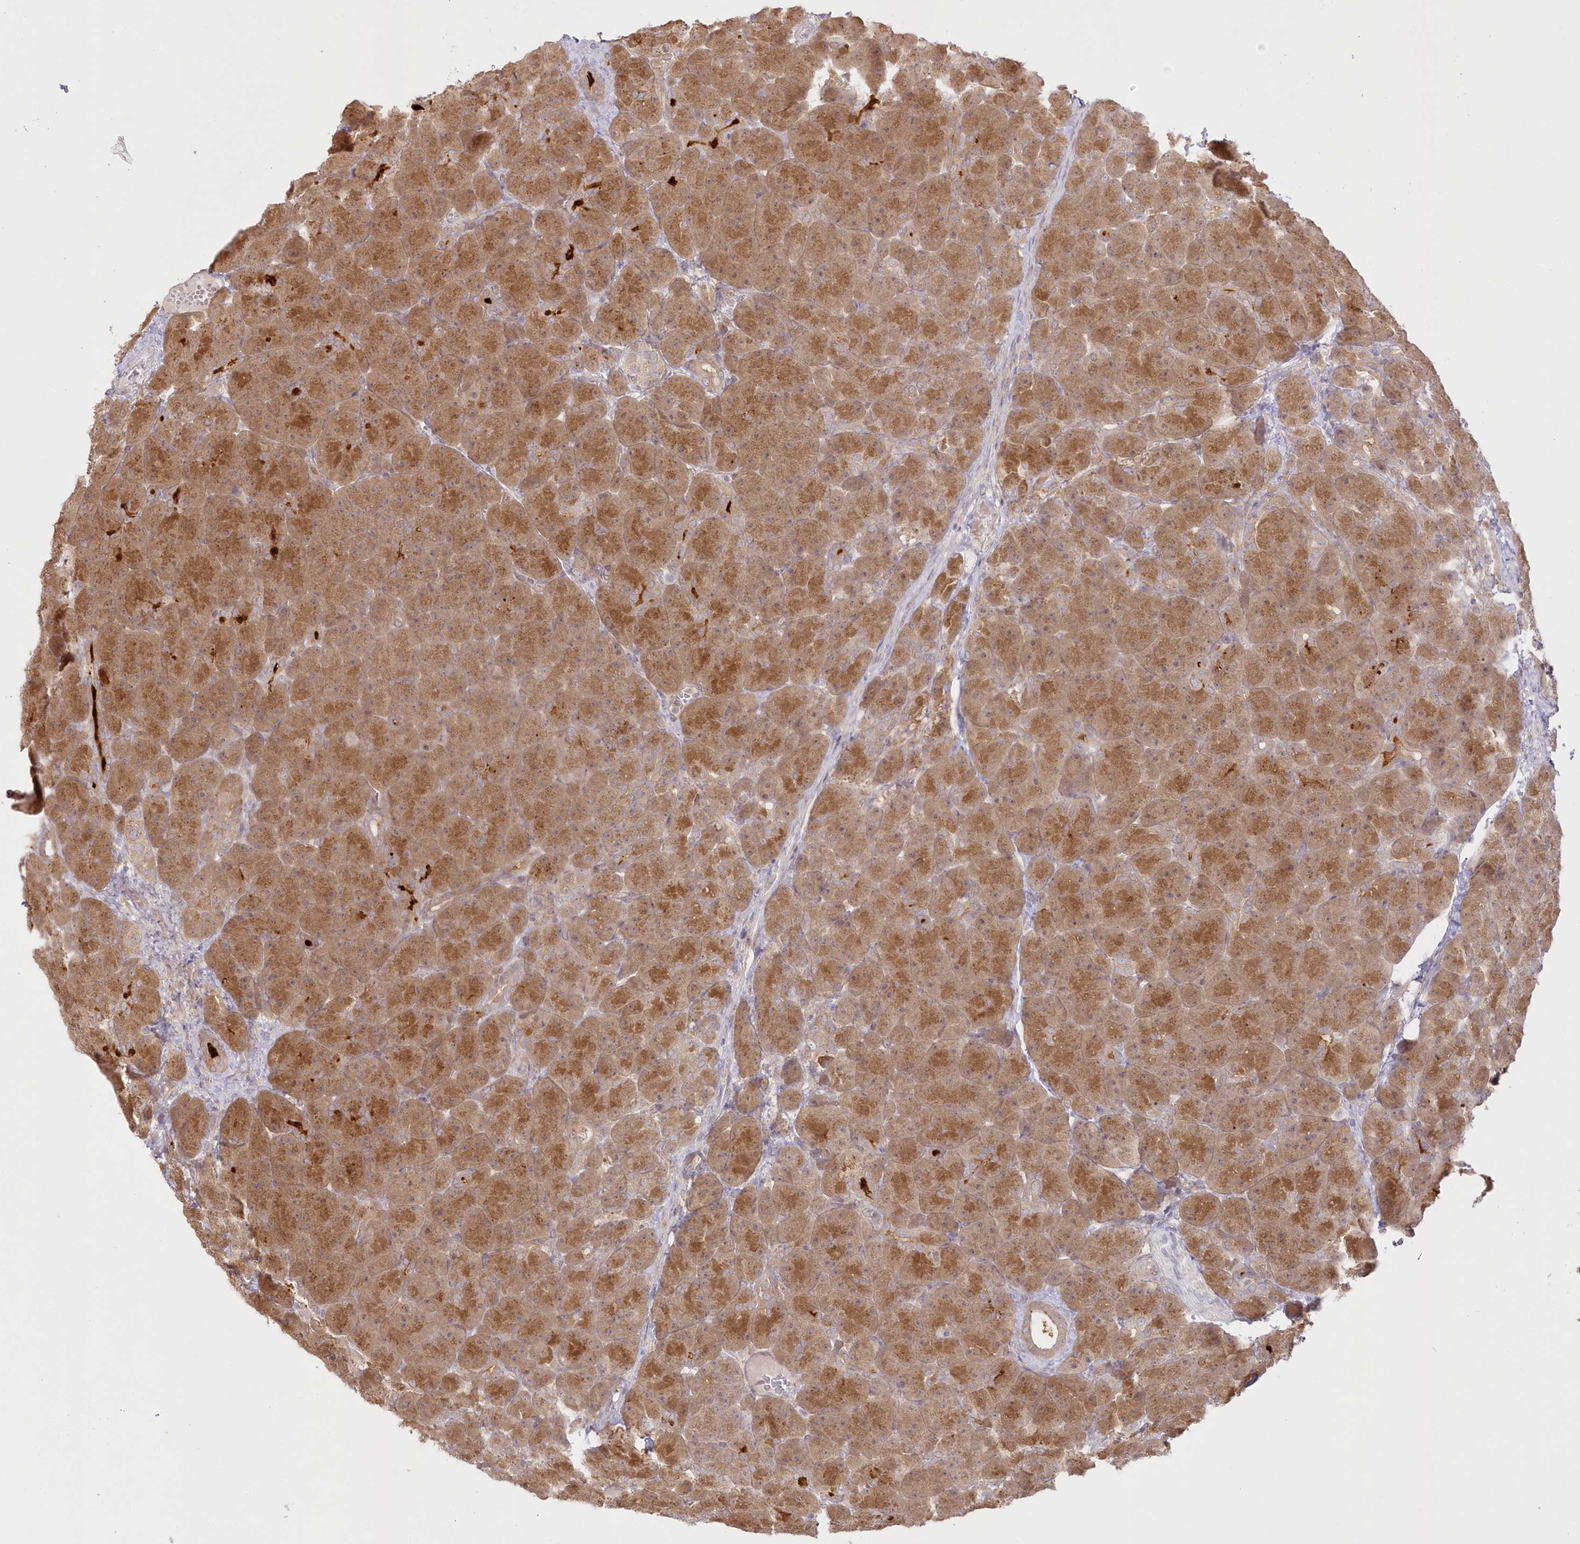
{"staining": {"intensity": "strong", "quantity": ">75%", "location": "cytoplasmic/membranous"}, "tissue": "pancreas", "cell_type": "Exocrine glandular cells", "image_type": "normal", "snomed": [{"axis": "morphology", "description": "Normal tissue, NOS"}, {"axis": "topography", "description": "Pancreas"}], "caption": "IHC histopathology image of benign pancreas: pancreas stained using immunohistochemistry (IHC) displays high levels of strong protein expression localized specifically in the cytoplasmic/membranous of exocrine glandular cells, appearing as a cytoplasmic/membranous brown color.", "gene": "RNPEP", "patient": {"sex": "male", "age": 66}}